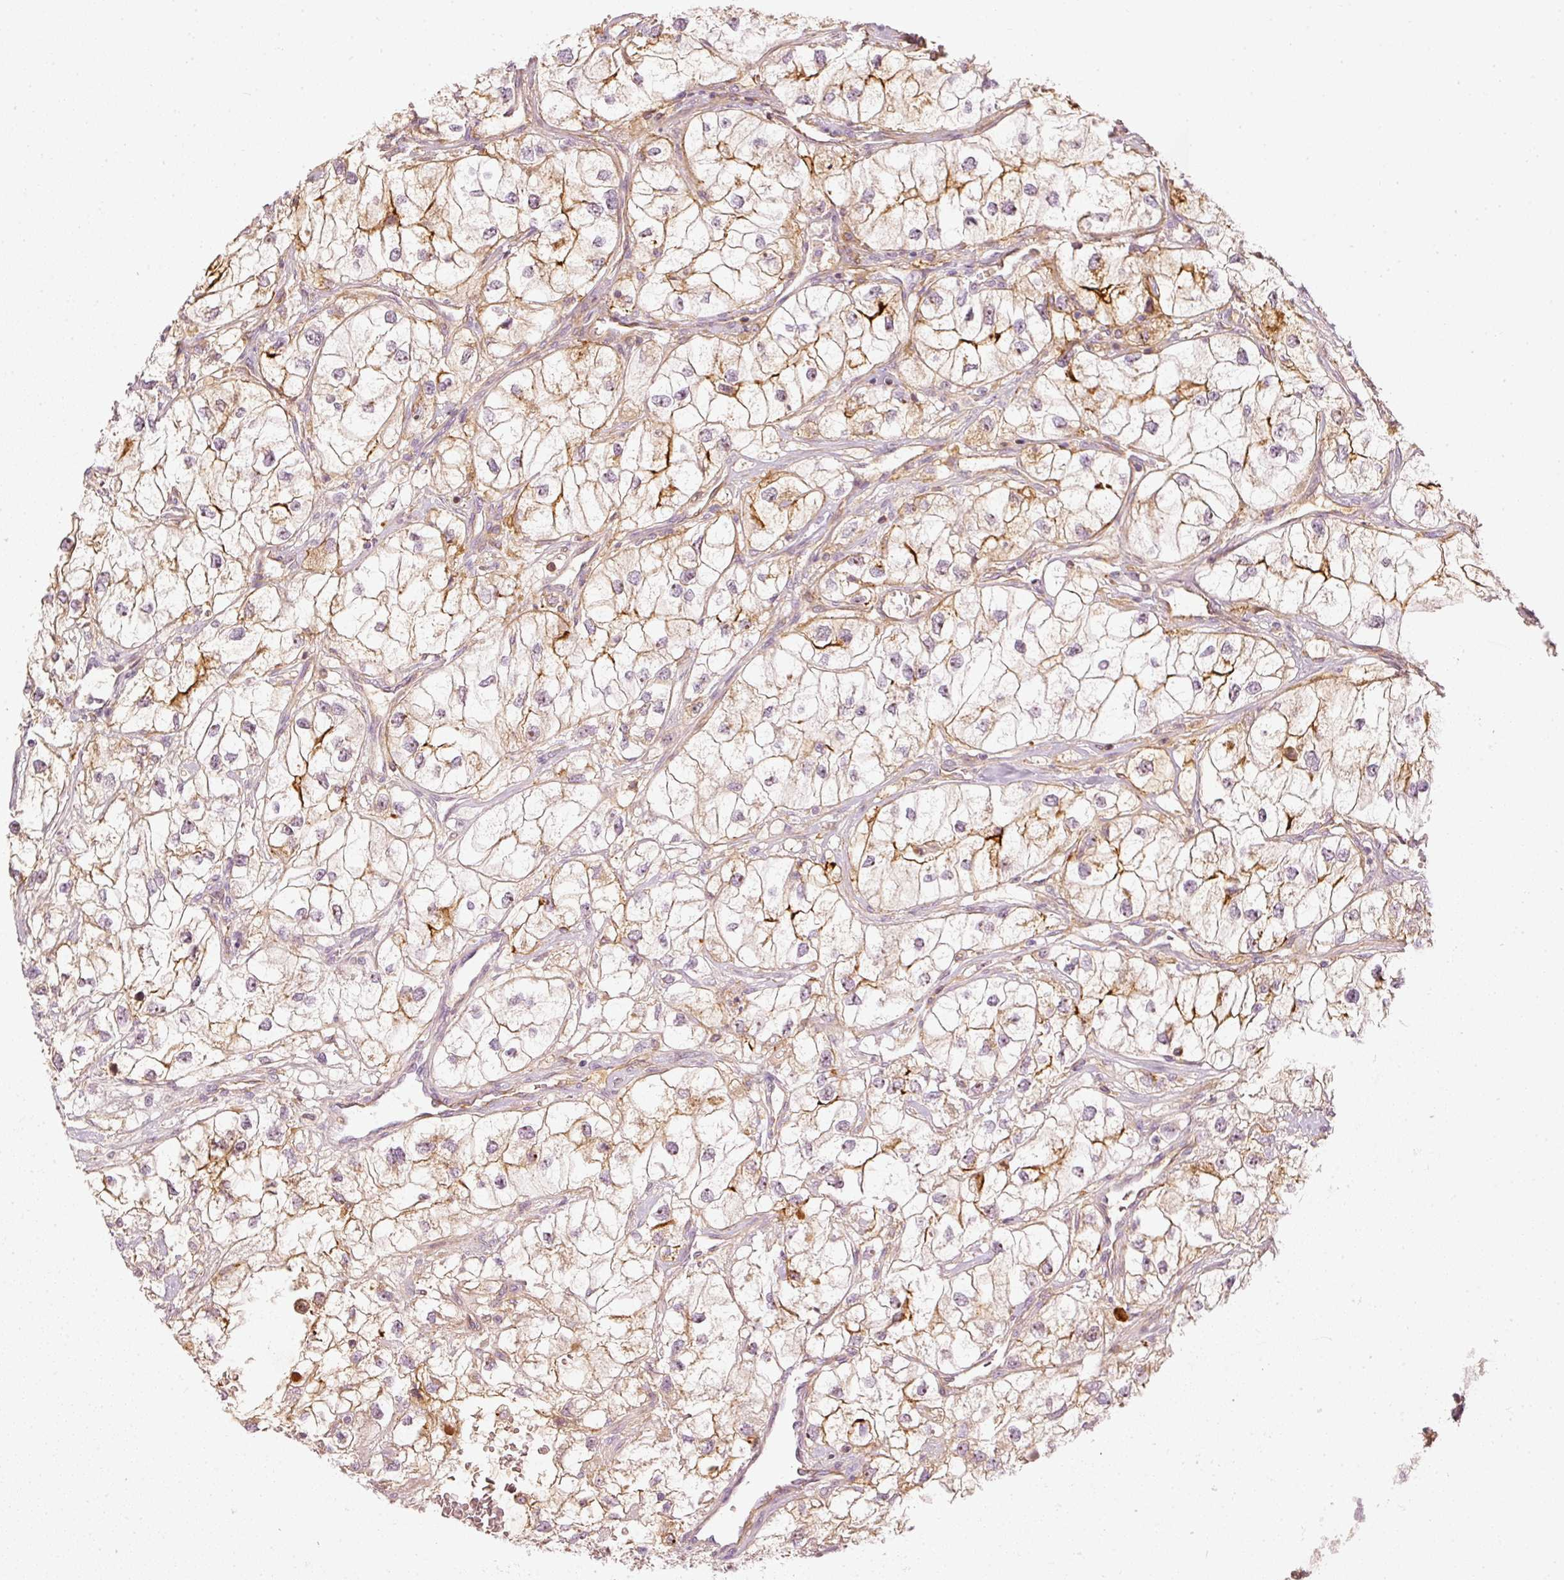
{"staining": {"intensity": "moderate", "quantity": ">75%", "location": "cytoplasmic/membranous,nuclear"}, "tissue": "renal cancer", "cell_type": "Tumor cells", "image_type": "cancer", "snomed": [{"axis": "morphology", "description": "Adenocarcinoma, NOS"}, {"axis": "topography", "description": "Kidney"}], "caption": "Renal cancer (adenocarcinoma) tissue shows moderate cytoplasmic/membranous and nuclear expression in approximately >75% of tumor cells, visualized by immunohistochemistry.", "gene": "VCAM1", "patient": {"sex": "male", "age": 59}}